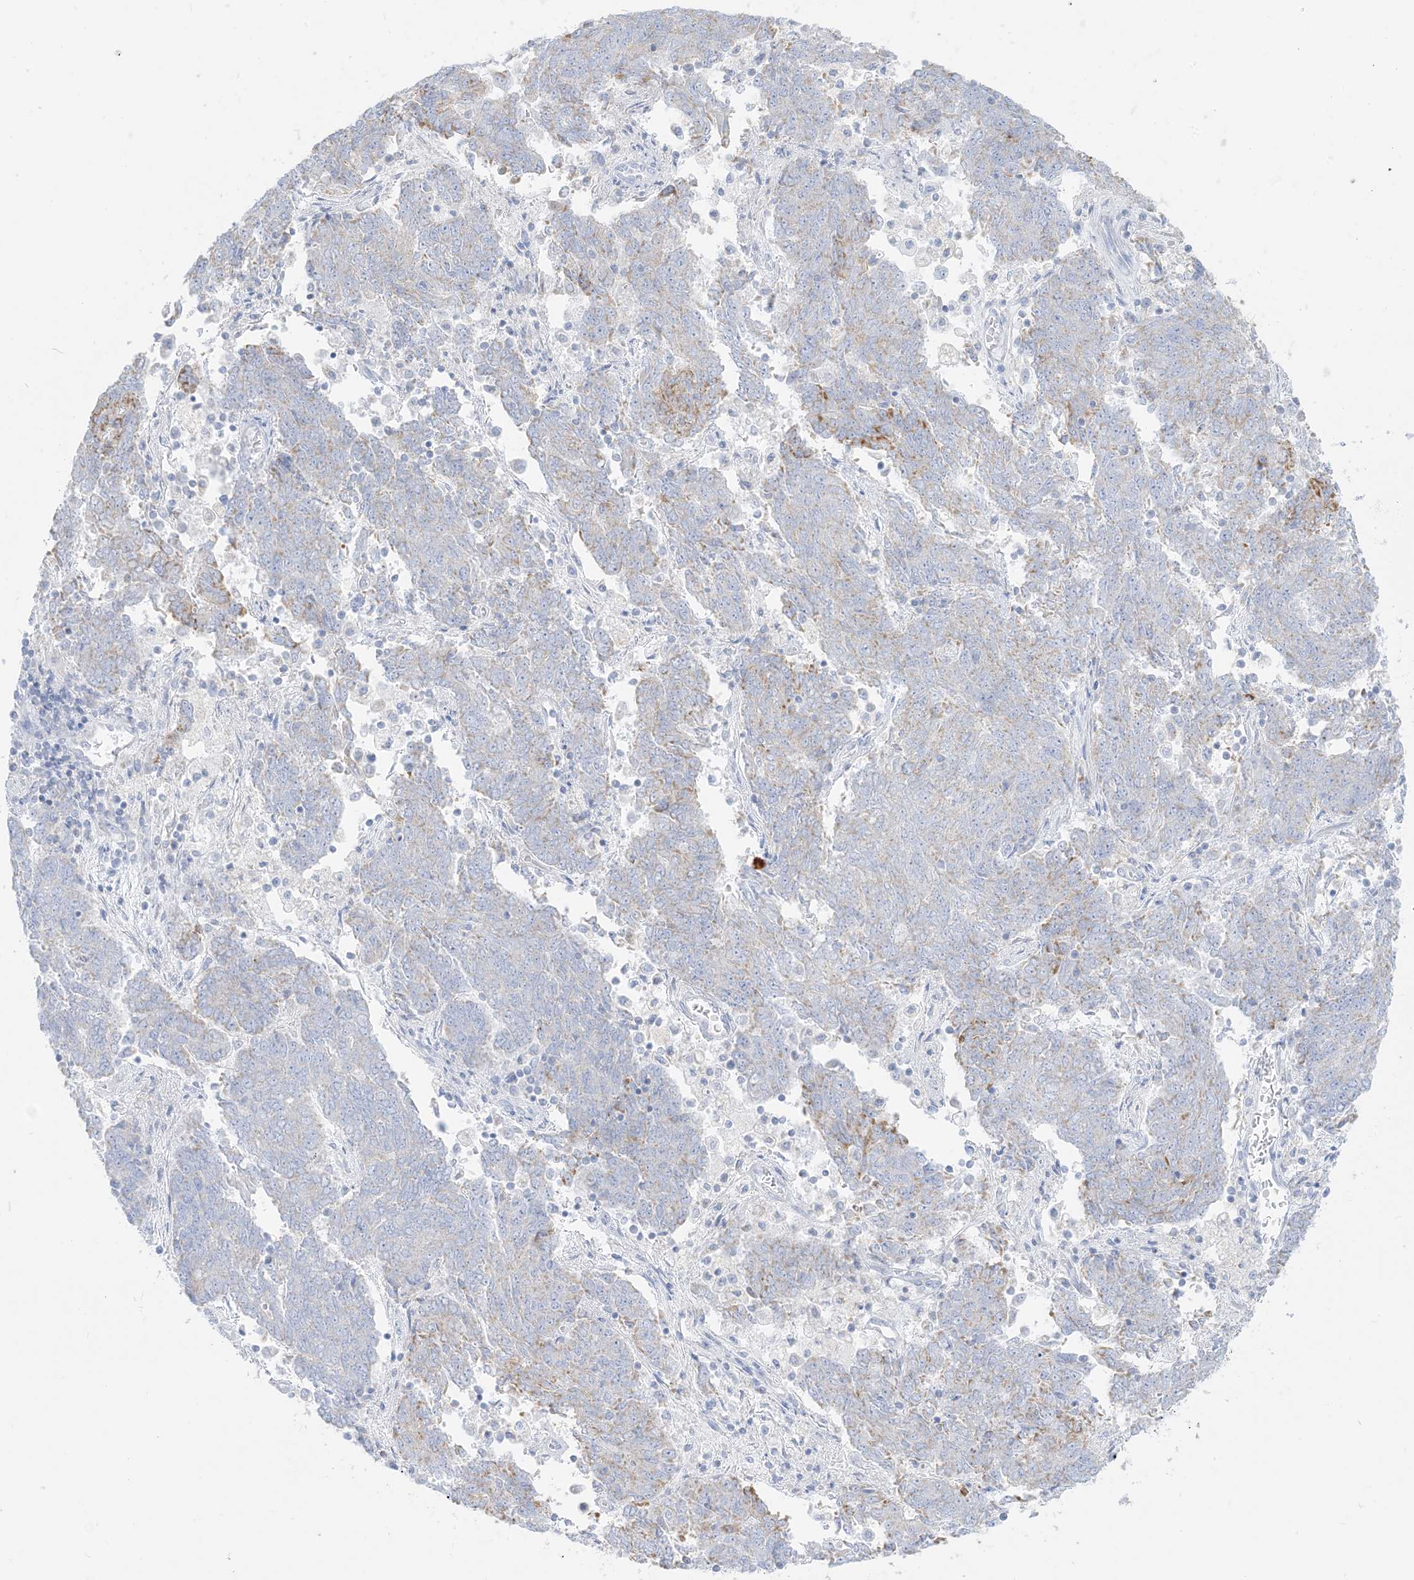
{"staining": {"intensity": "negative", "quantity": "none", "location": "none"}, "tissue": "endometrial cancer", "cell_type": "Tumor cells", "image_type": "cancer", "snomed": [{"axis": "morphology", "description": "Adenocarcinoma, NOS"}, {"axis": "topography", "description": "Endometrium"}], "caption": "The photomicrograph demonstrates no significant expression in tumor cells of endometrial adenocarcinoma. The staining is performed using DAB brown chromogen with nuclei counter-stained in using hematoxylin.", "gene": "SLC26A3", "patient": {"sex": "female", "age": 80}}